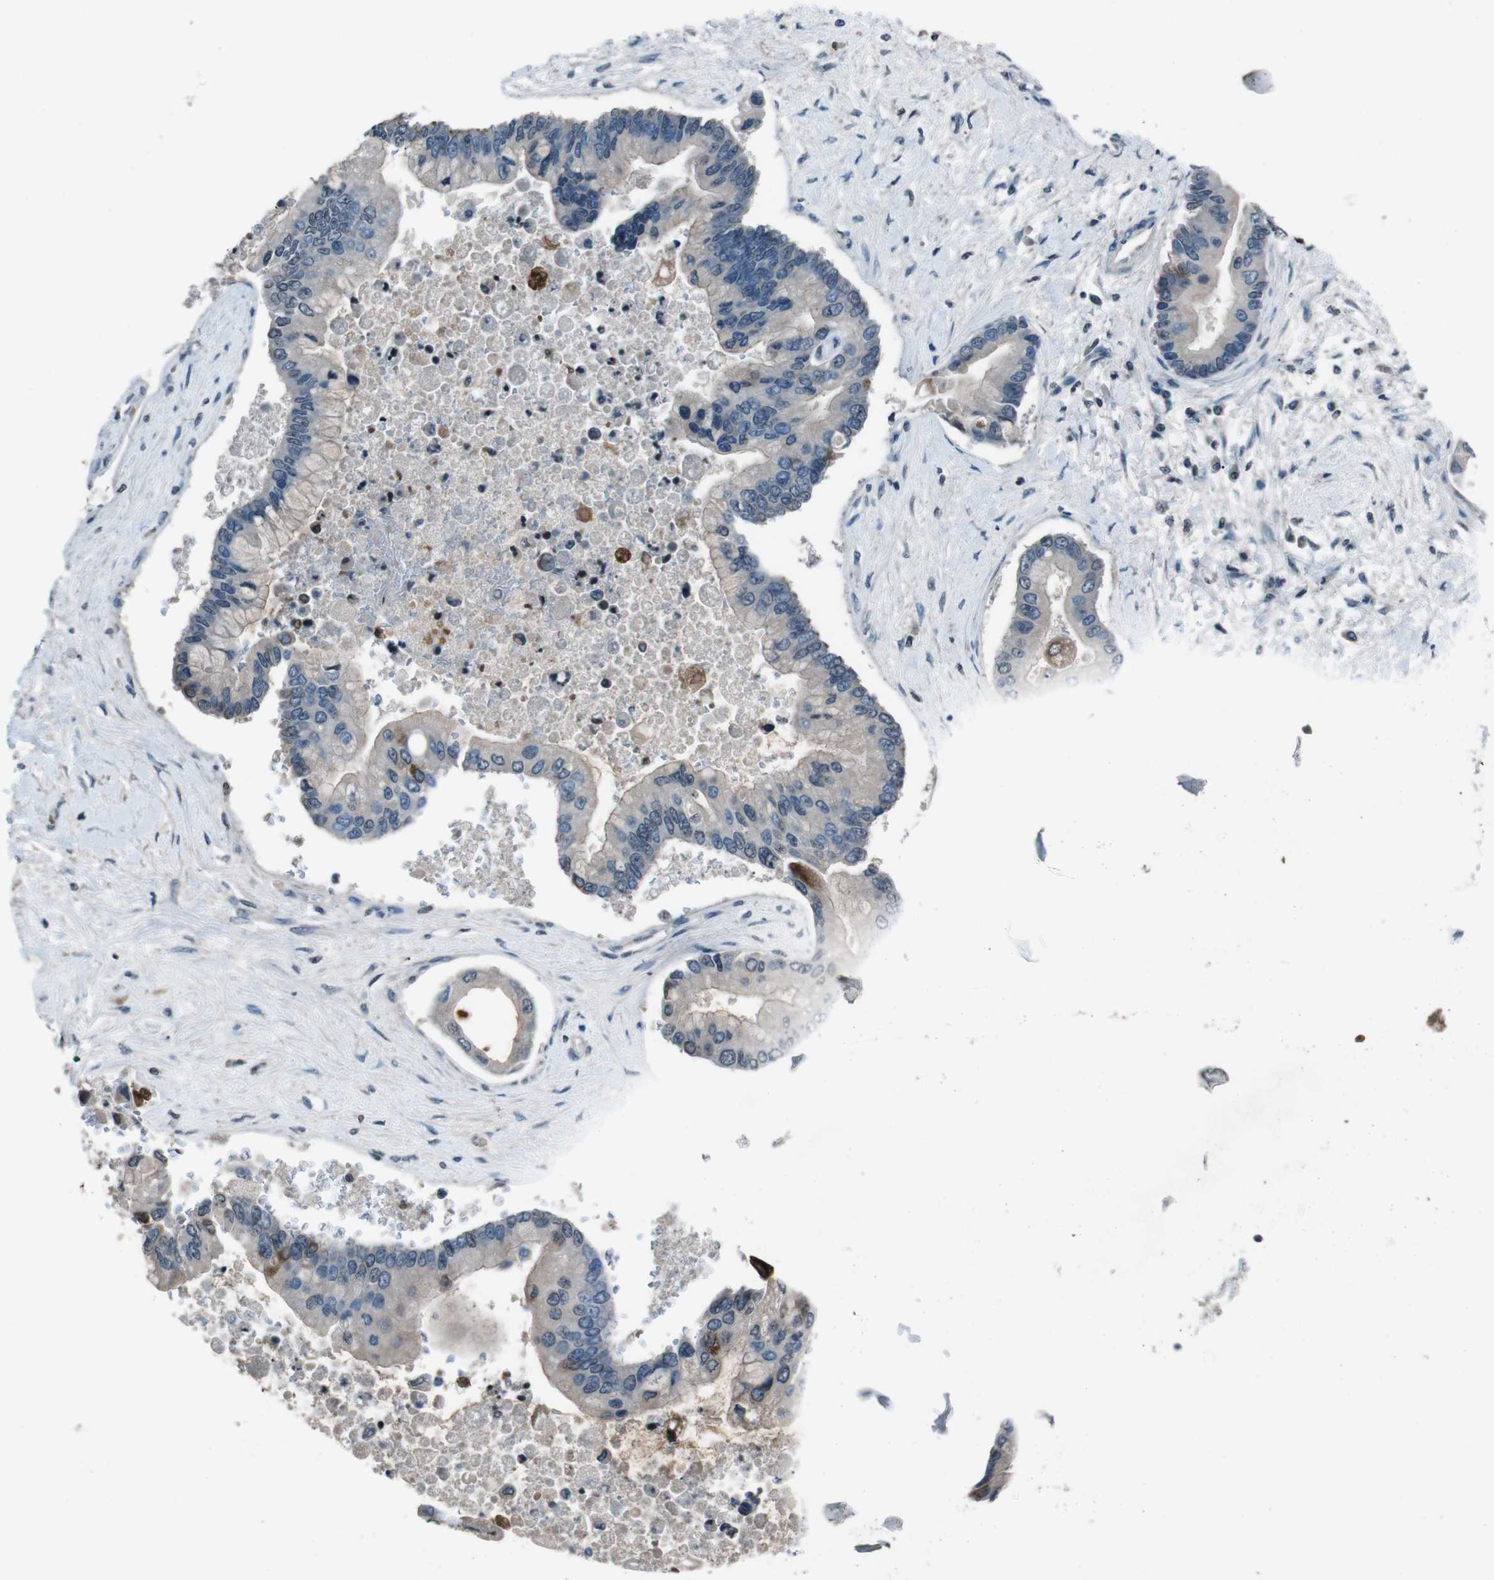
{"staining": {"intensity": "moderate", "quantity": "<25%", "location": "cytoplasmic/membranous"}, "tissue": "liver cancer", "cell_type": "Tumor cells", "image_type": "cancer", "snomed": [{"axis": "morphology", "description": "Cholangiocarcinoma"}, {"axis": "topography", "description": "Liver"}], "caption": "Liver cancer (cholangiocarcinoma) stained with DAB immunohistochemistry exhibits low levels of moderate cytoplasmic/membranous staining in about <25% of tumor cells.", "gene": "UGT1A6", "patient": {"sex": "male", "age": 50}}